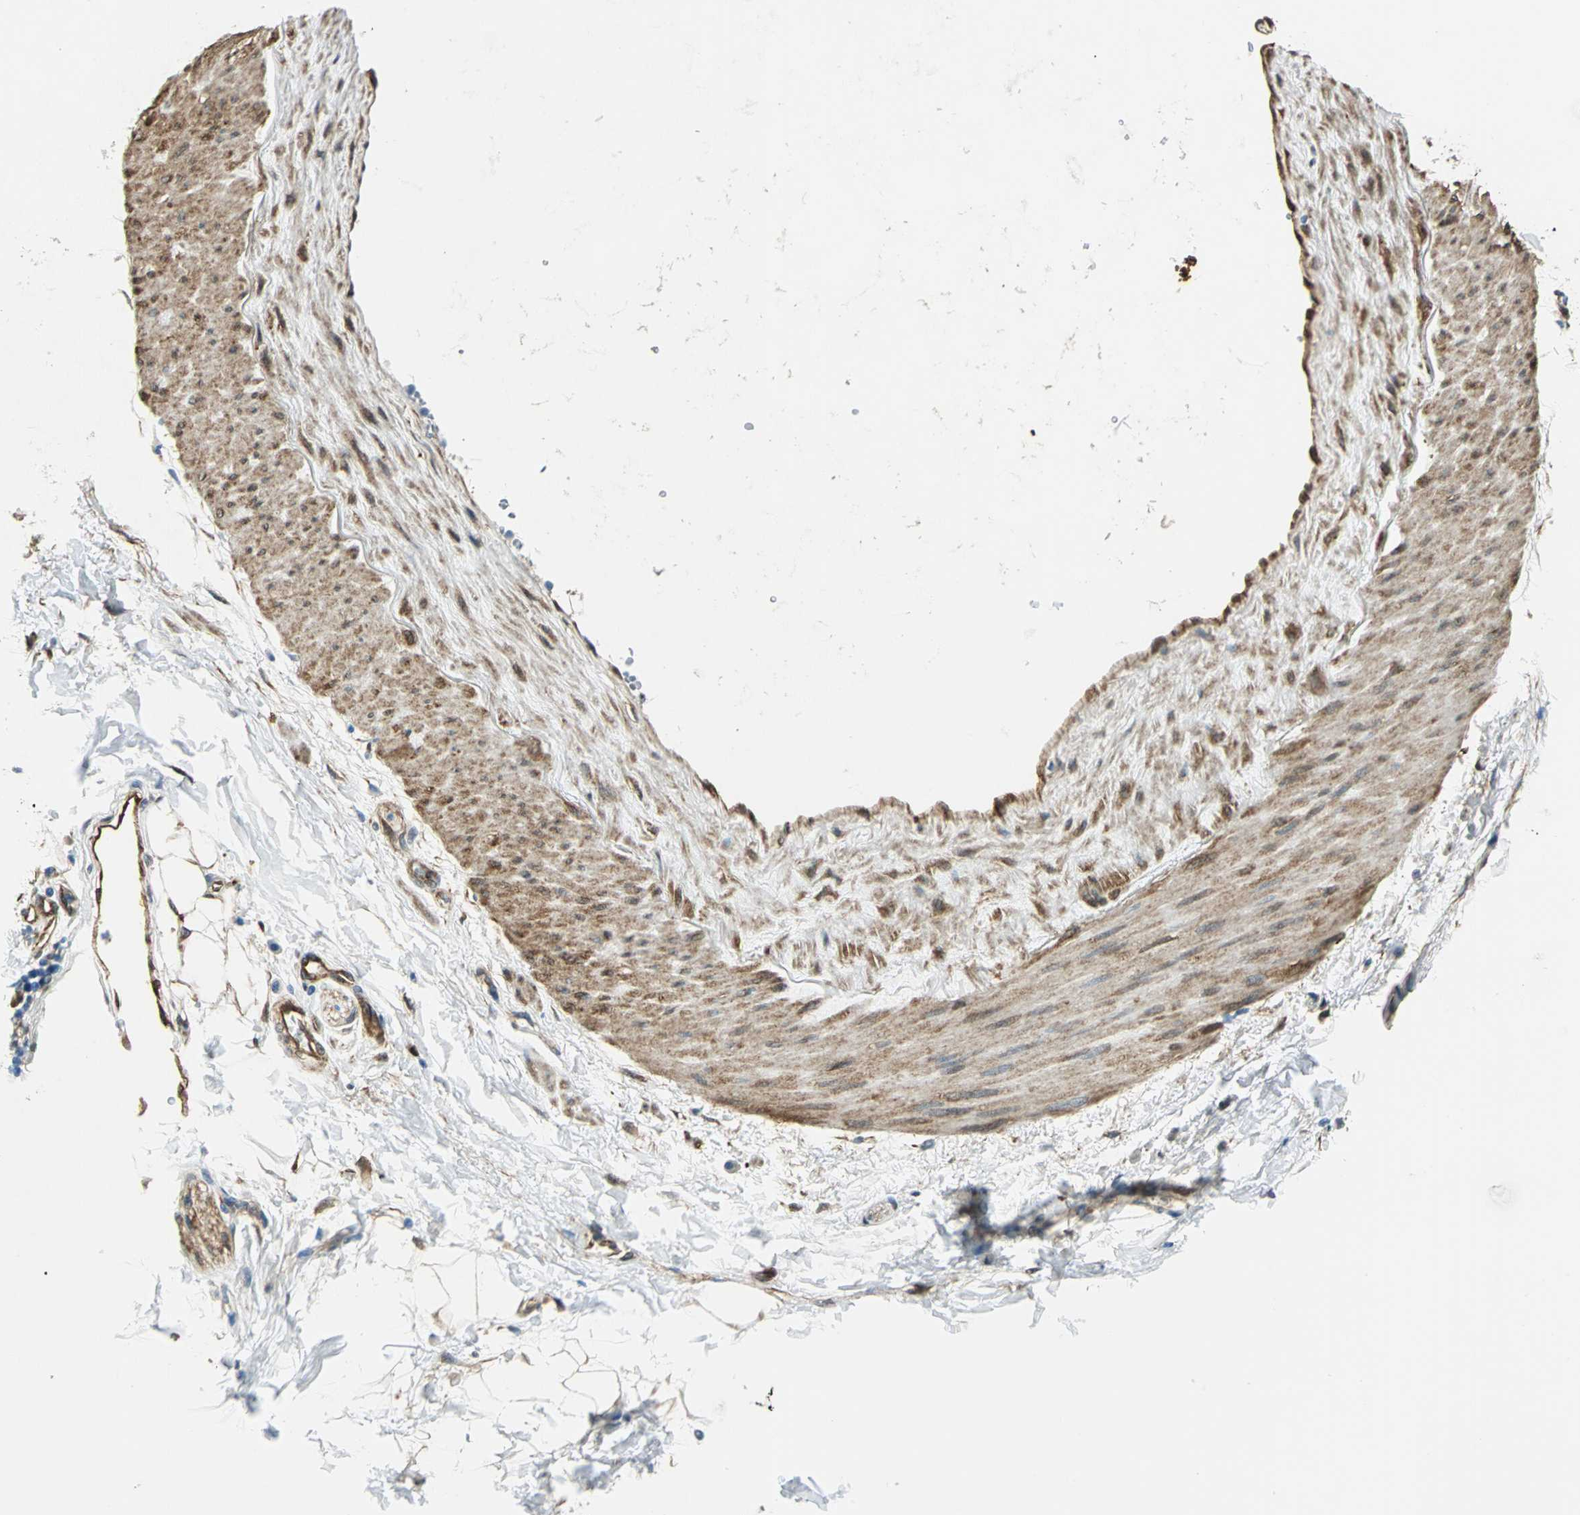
{"staining": {"intensity": "weak", "quantity": ">75%", "location": "cytoplasmic/membranous"}, "tissue": "adipose tissue", "cell_type": "Adipocytes", "image_type": "normal", "snomed": [{"axis": "morphology", "description": "Normal tissue, NOS"}, {"axis": "morphology", "description": "Urothelial carcinoma, High grade"}, {"axis": "topography", "description": "Vascular tissue"}, {"axis": "topography", "description": "Urinary bladder"}], "caption": "Normal adipose tissue reveals weak cytoplasmic/membranous expression in approximately >75% of adipocytes The staining was performed using DAB to visualize the protein expression in brown, while the nuclei were stained in blue with hematoxylin (Magnification: 20x)..", "gene": "HSPB1", "patient": {"sex": "female", "age": 56}}